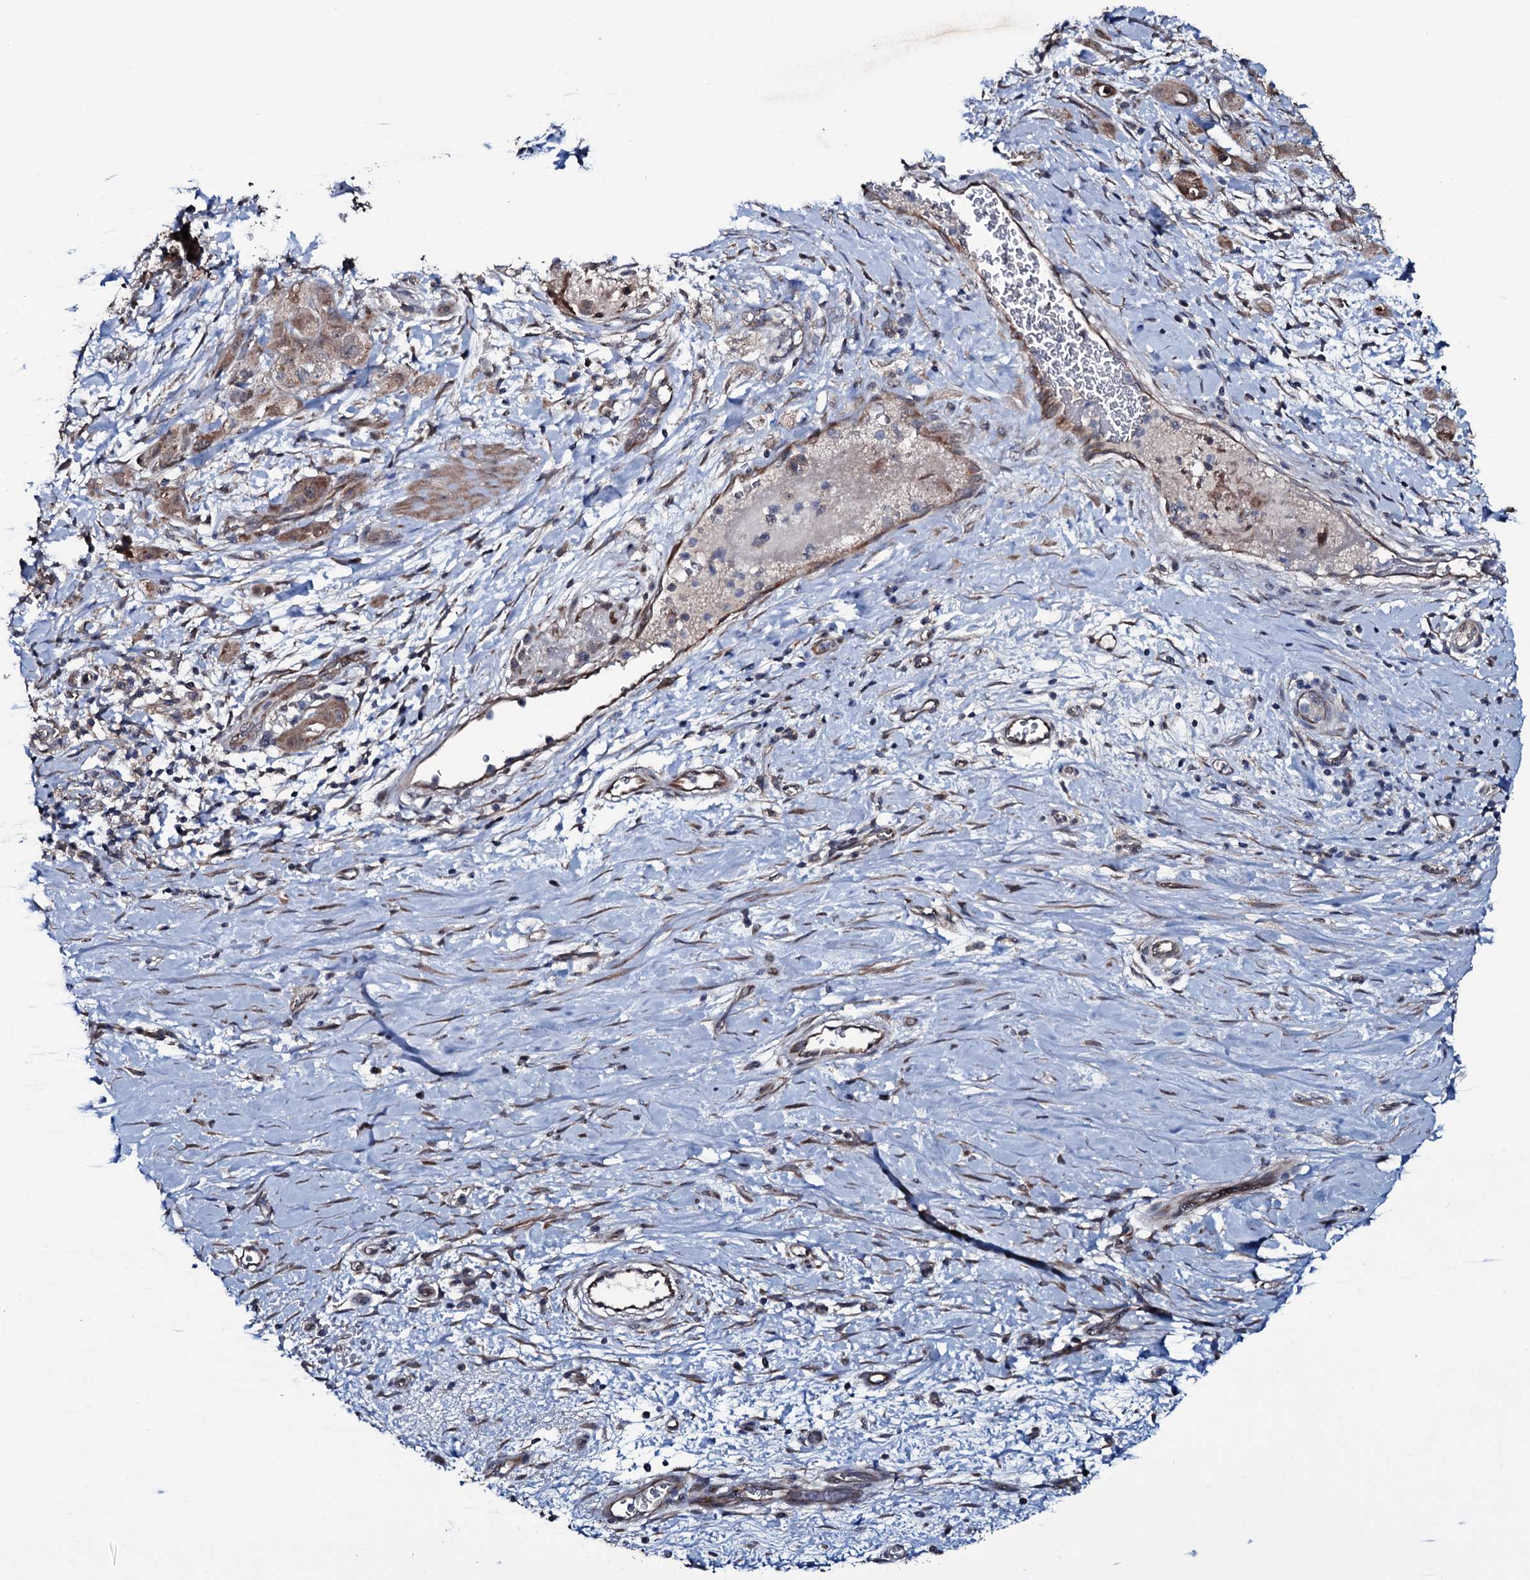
{"staining": {"intensity": "moderate", "quantity": "25%-75%", "location": "cytoplasmic/membranous"}, "tissue": "stomach cancer", "cell_type": "Tumor cells", "image_type": "cancer", "snomed": [{"axis": "morphology", "description": "Adenocarcinoma, NOS"}, {"axis": "topography", "description": "Stomach"}], "caption": "About 25%-75% of tumor cells in stomach cancer (adenocarcinoma) display moderate cytoplasmic/membranous protein staining as visualized by brown immunohistochemical staining.", "gene": "MRPS31", "patient": {"sex": "male", "age": 48}}